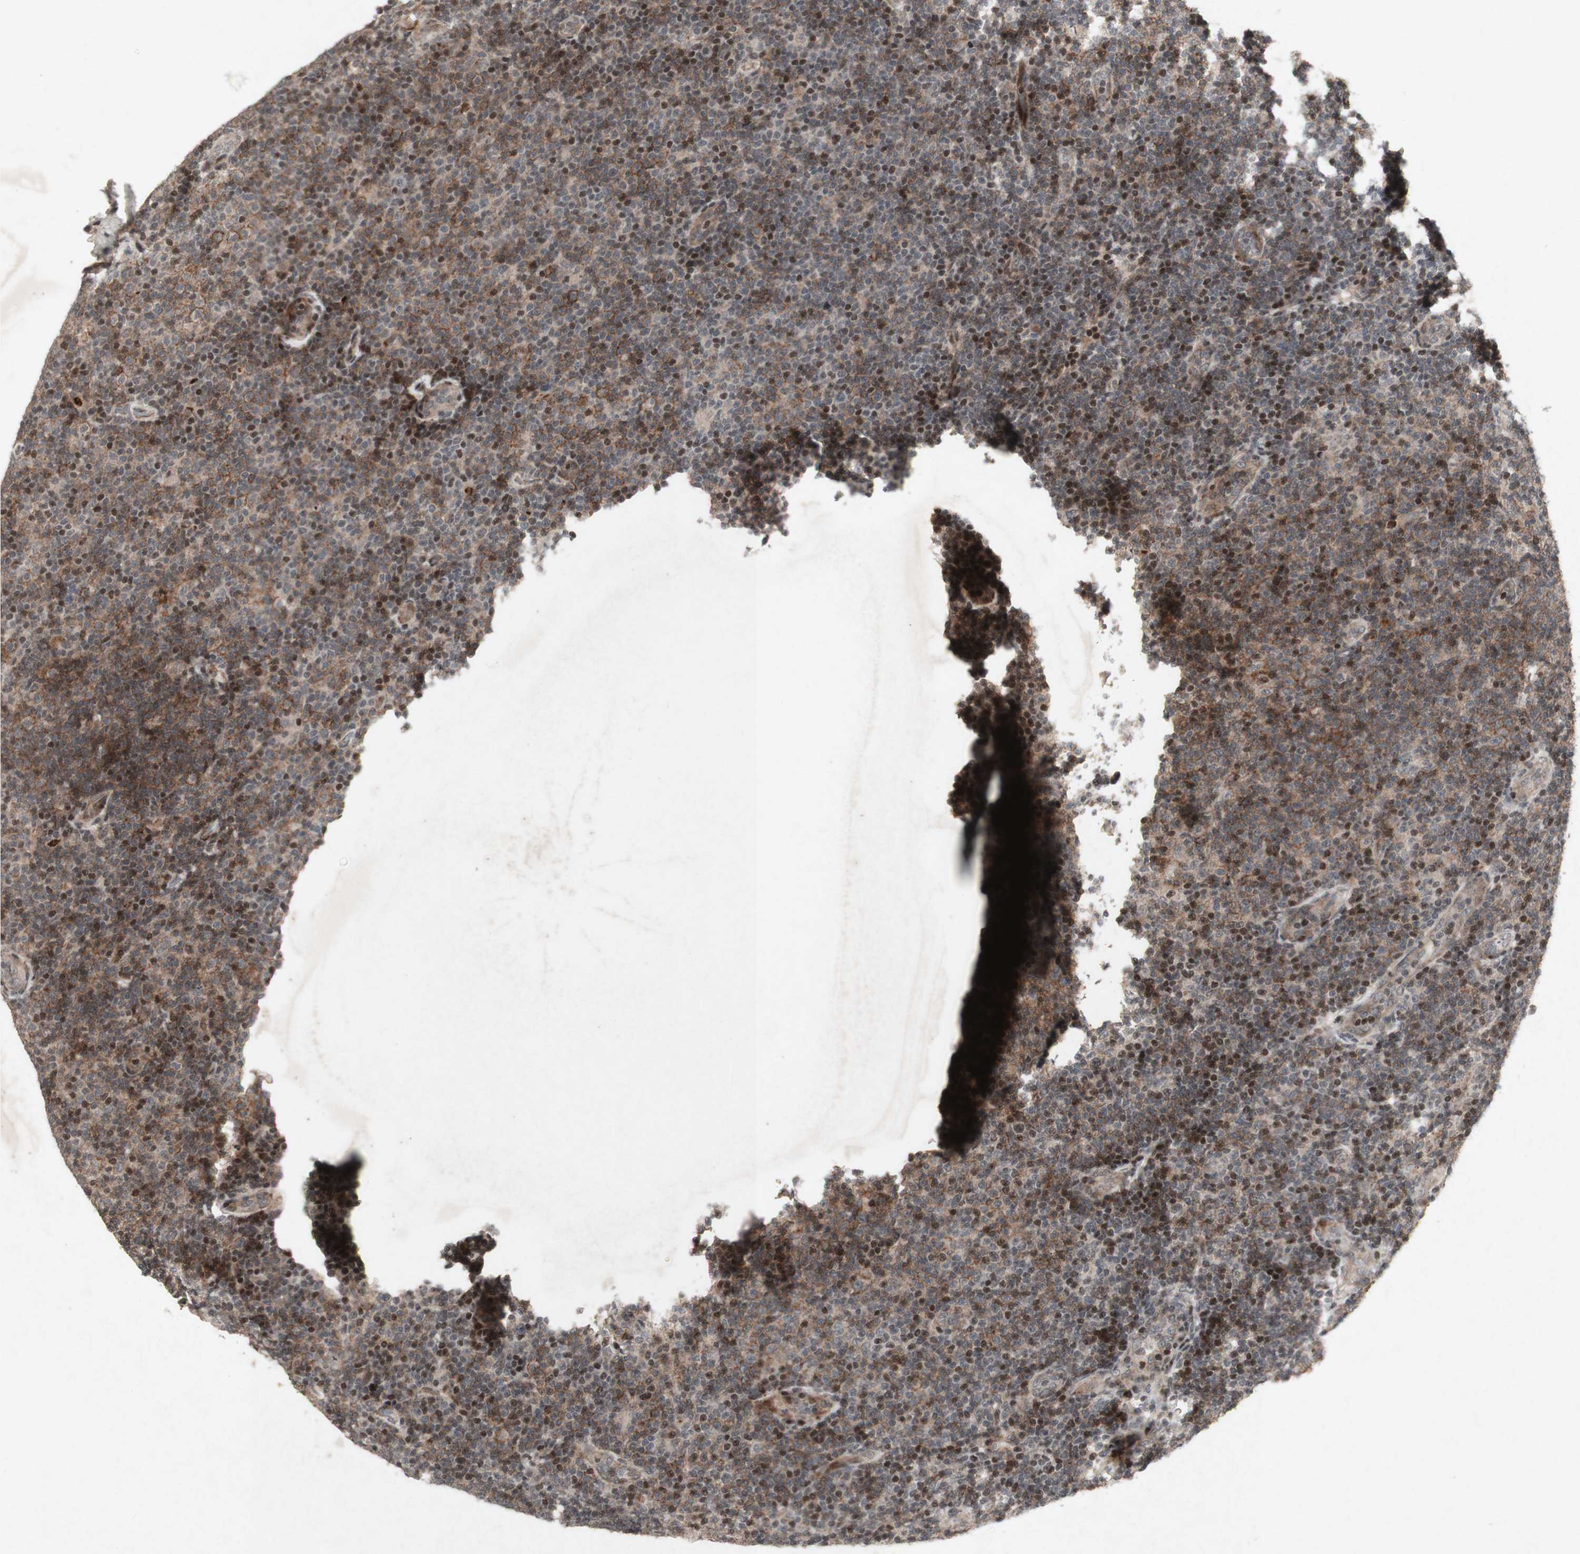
{"staining": {"intensity": "weak", "quantity": "25%-75%", "location": "cytoplasmic/membranous,nuclear"}, "tissue": "lymphoma", "cell_type": "Tumor cells", "image_type": "cancer", "snomed": [{"axis": "morphology", "description": "Malignant lymphoma, non-Hodgkin's type, Low grade"}, {"axis": "topography", "description": "Lymph node"}], "caption": "Immunohistochemistry staining of lymphoma, which displays low levels of weak cytoplasmic/membranous and nuclear staining in about 25%-75% of tumor cells indicating weak cytoplasmic/membranous and nuclear protein staining. The staining was performed using DAB (3,3'-diaminobenzidine) (brown) for protein detection and nuclei were counterstained in hematoxylin (blue).", "gene": "PLXNA1", "patient": {"sex": "male", "age": 83}}